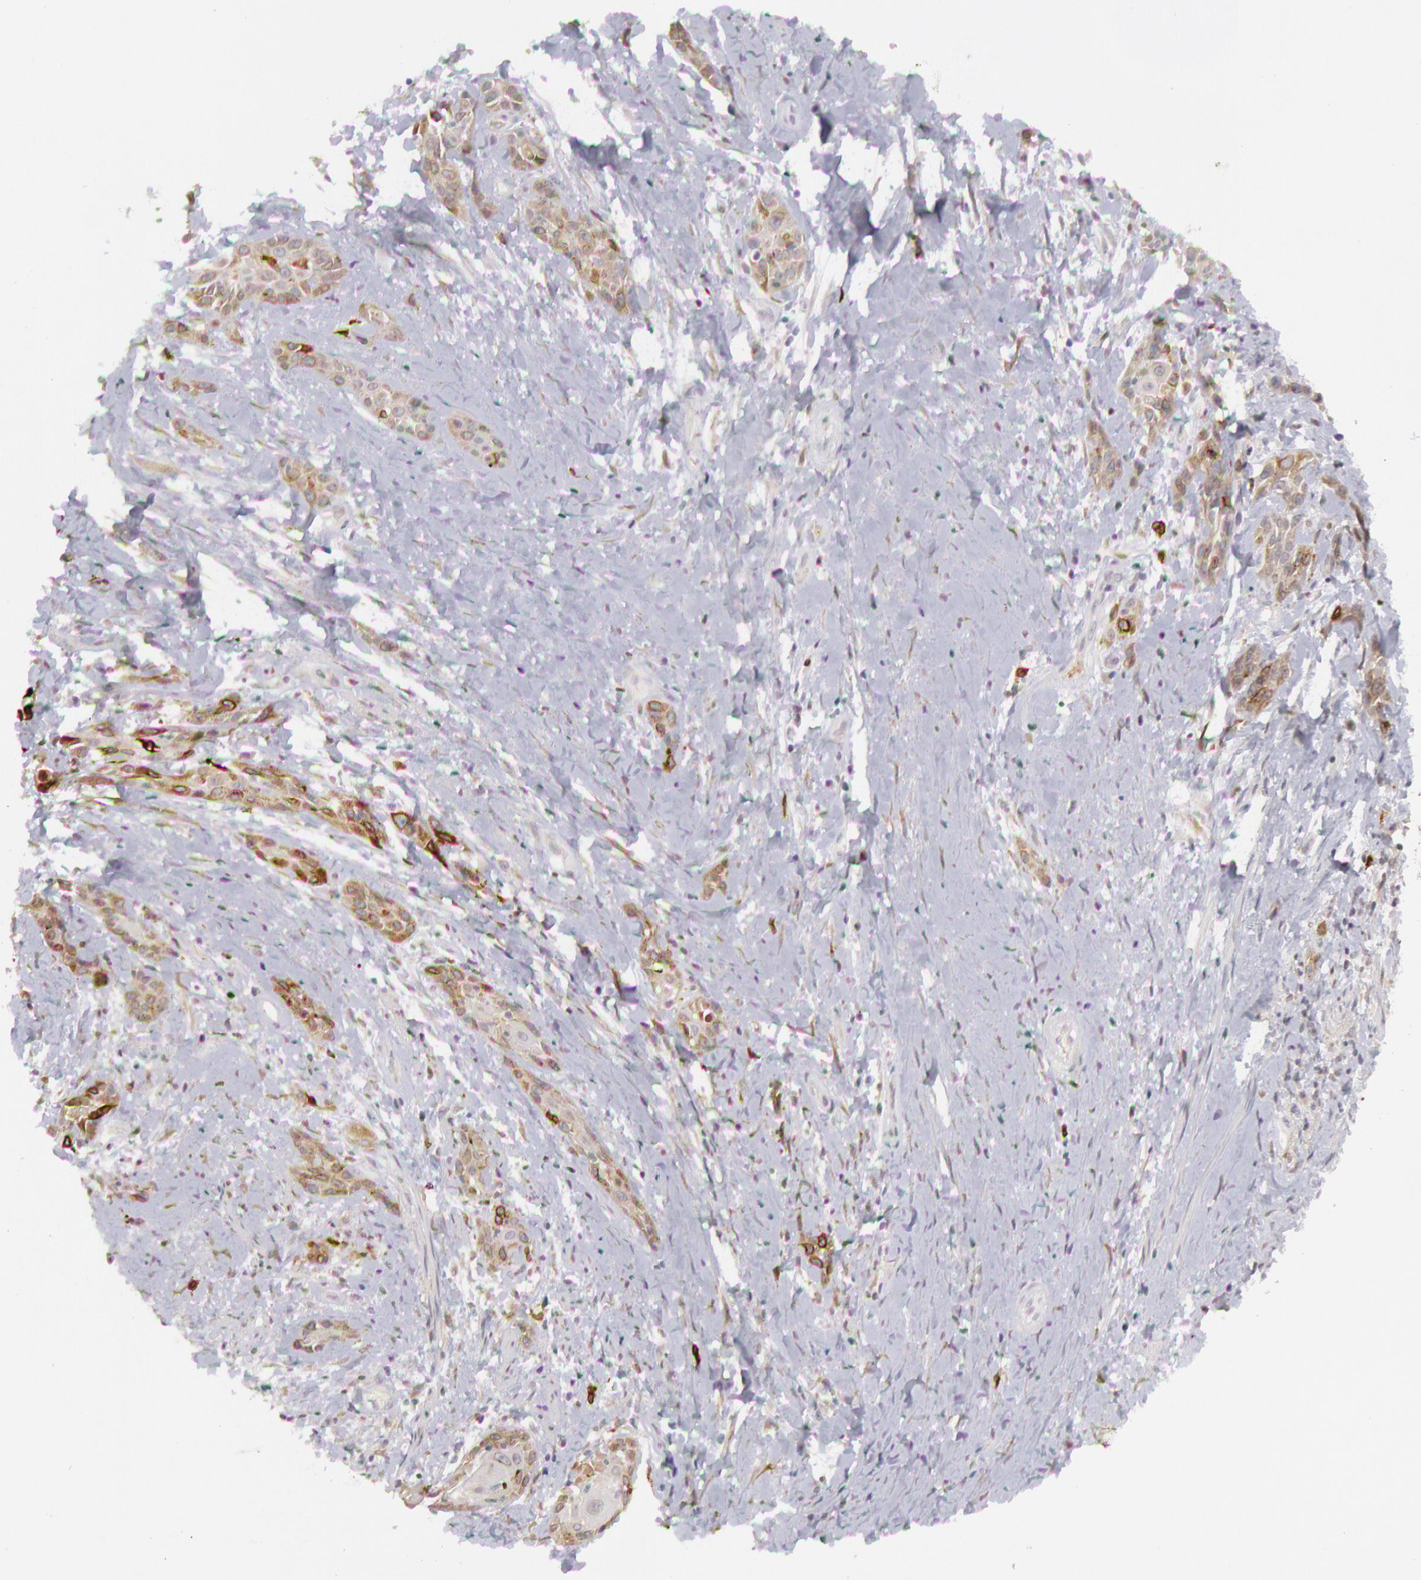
{"staining": {"intensity": "moderate", "quantity": "25%-75%", "location": "cytoplasmic/membranous"}, "tissue": "skin cancer", "cell_type": "Tumor cells", "image_type": "cancer", "snomed": [{"axis": "morphology", "description": "Squamous cell carcinoma, NOS"}, {"axis": "topography", "description": "Skin"}, {"axis": "topography", "description": "Anal"}], "caption": "The histopathology image reveals a brown stain indicating the presence of a protein in the cytoplasmic/membranous of tumor cells in skin cancer.", "gene": "PTGS2", "patient": {"sex": "male", "age": 64}}